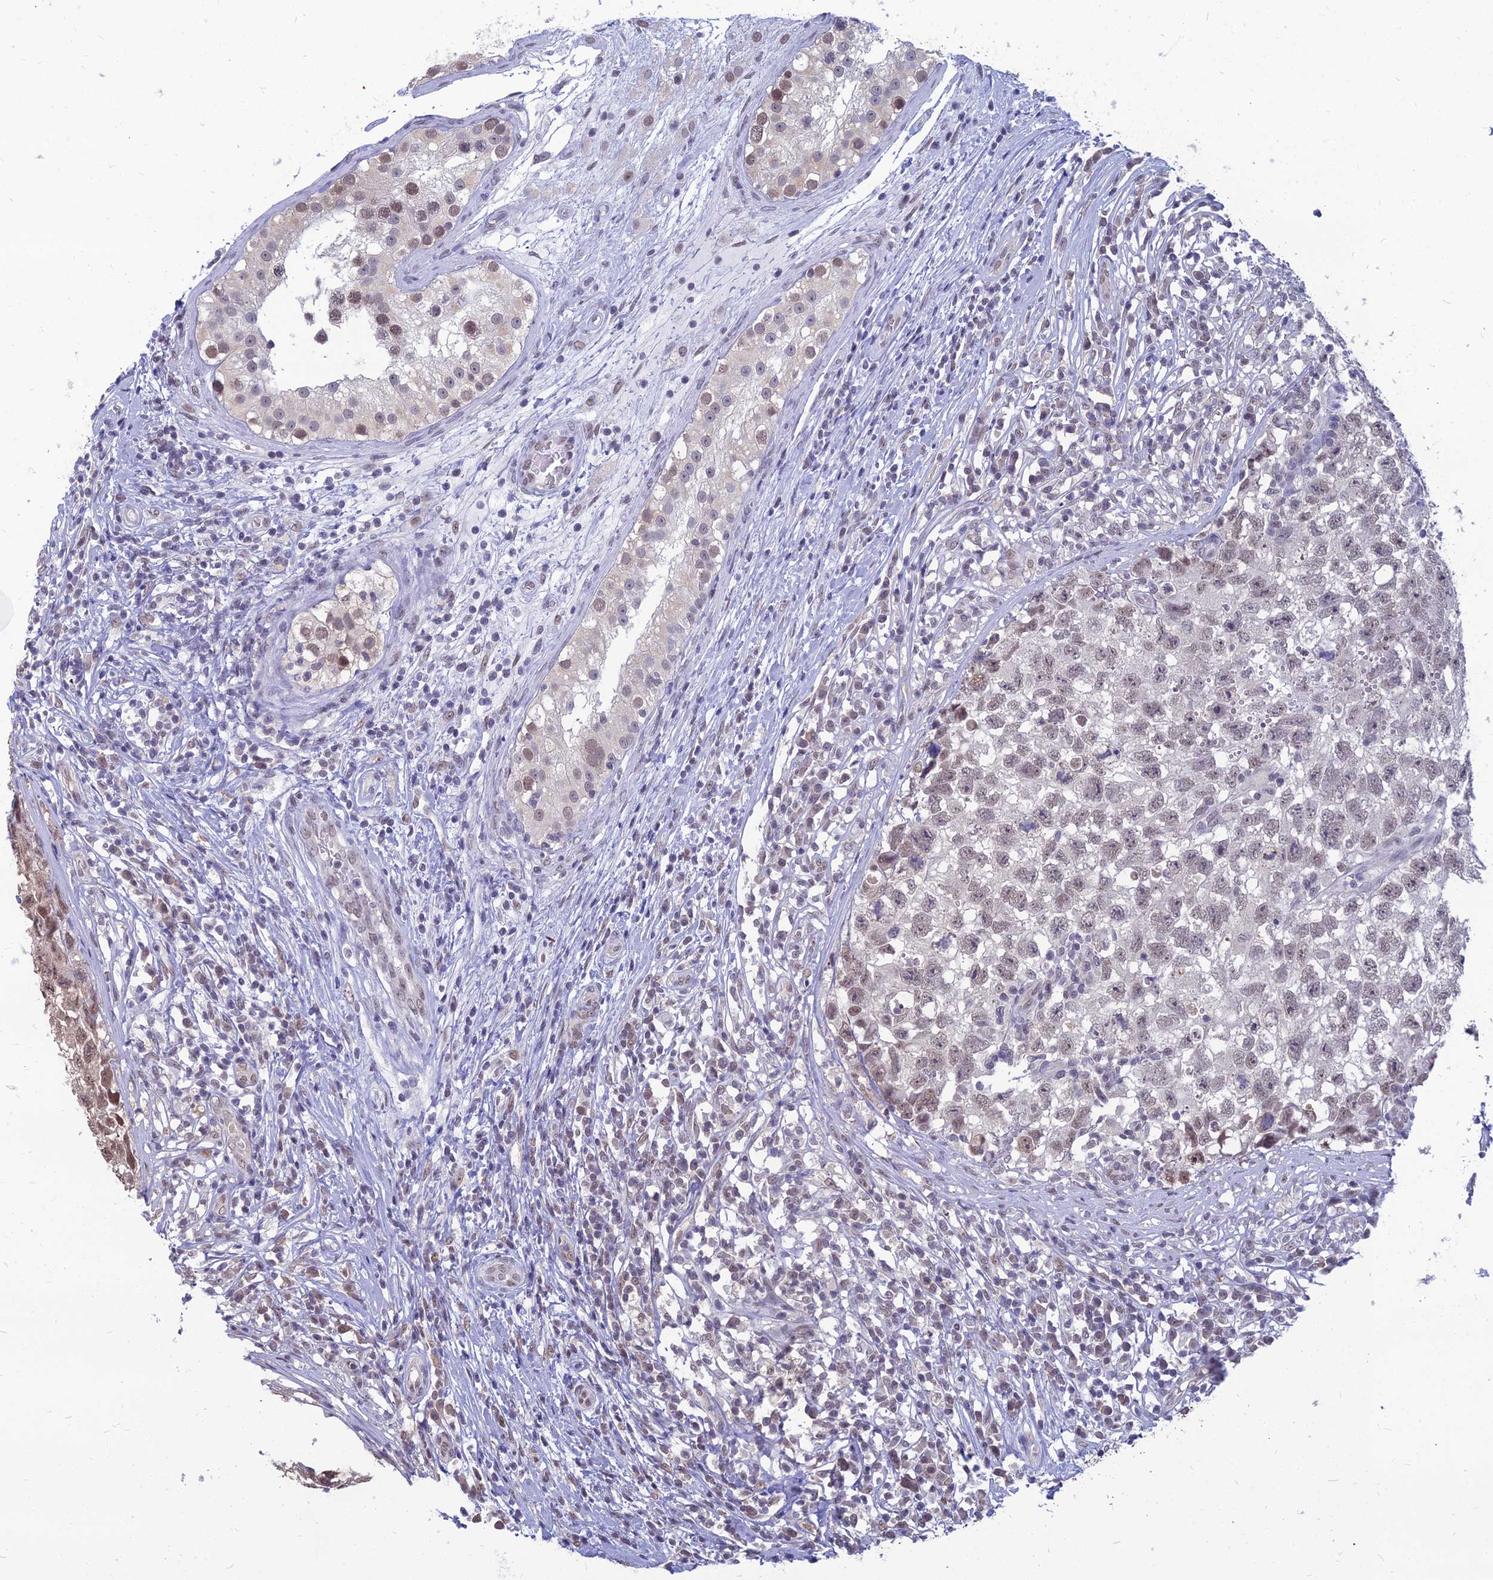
{"staining": {"intensity": "moderate", "quantity": "25%-75%", "location": "nuclear"}, "tissue": "testis cancer", "cell_type": "Tumor cells", "image_type": "cancer", "snomed": [{"axis": "morphology", "description": "Seminoma, NOS"}, {"axis": "morphology", "description": "Carcinoma, Embryonal, NOS"}, {"axis": "topography", "description": "Testis"}], "caption": "The image shows immunohistochemical staining of testis cancer (seminoma). There is moderate nuclear staining is appreciated in approximately 25%-75% of tumor cells.", "gene": "SRSF7", "patient": {"sex": "male", "age": 29}}